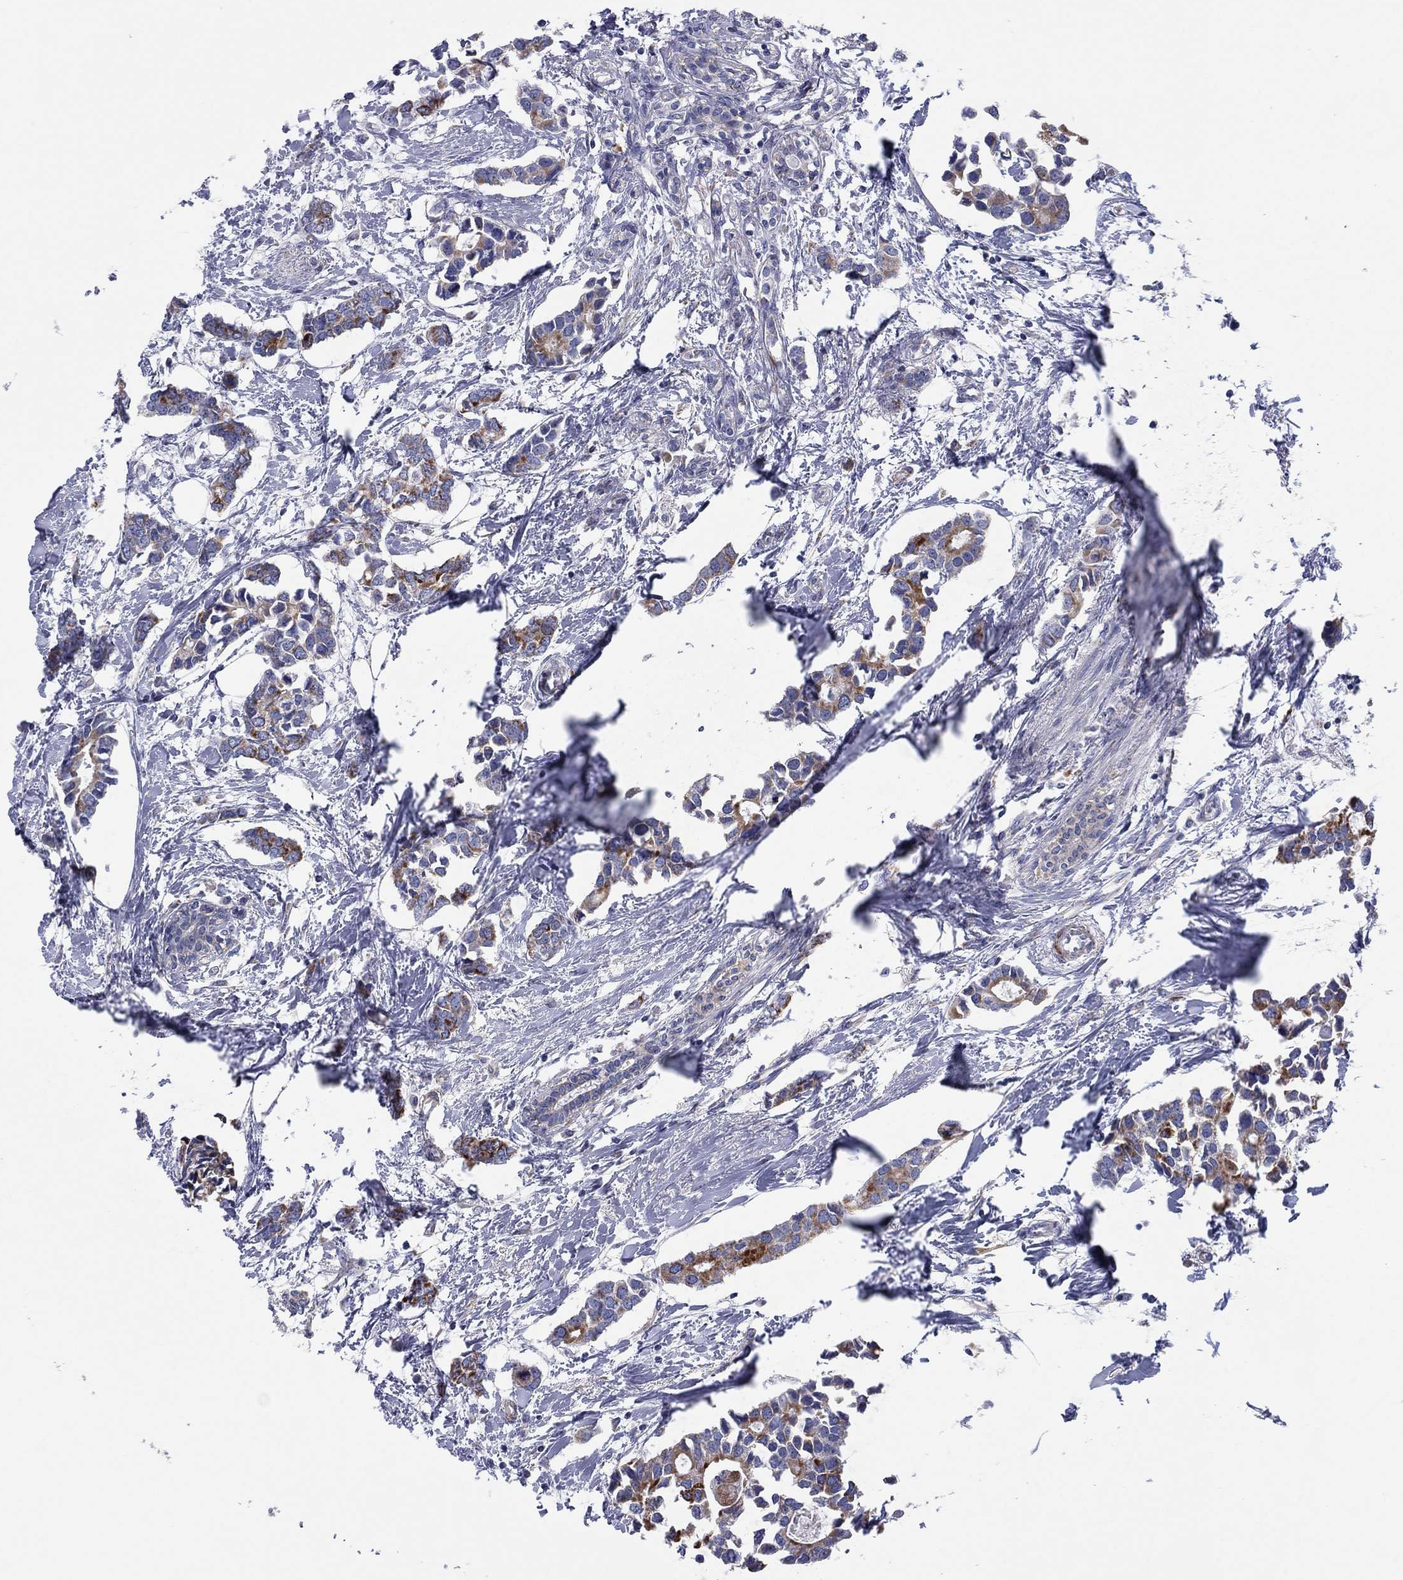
{"staining": {"intensity": "strong", "quantity": "25%-75%", "location": "cytoplasmic/membranous"}, "tissue": "breast cancer", "cell_type": "Tumor cells", "image_type": "cancer", "snomed": [{"axis": "morphology", "description": "Duct carcinoma"}, {"axis": "topography", "description": "Breast"}], "caption": "The image demonstrates immunohistochemical staining of breast cancer (intraductal carcinoma). There is strong cytoplasmic/membranous expression is identified in approximately 25%-75% of tumor cells. (DAB (3,3'-diaminobenzidine) IHC with brightfield microscopy, high magnification).", "gene": "MGST3", "patient": {"sex": "female", "age": 83}}